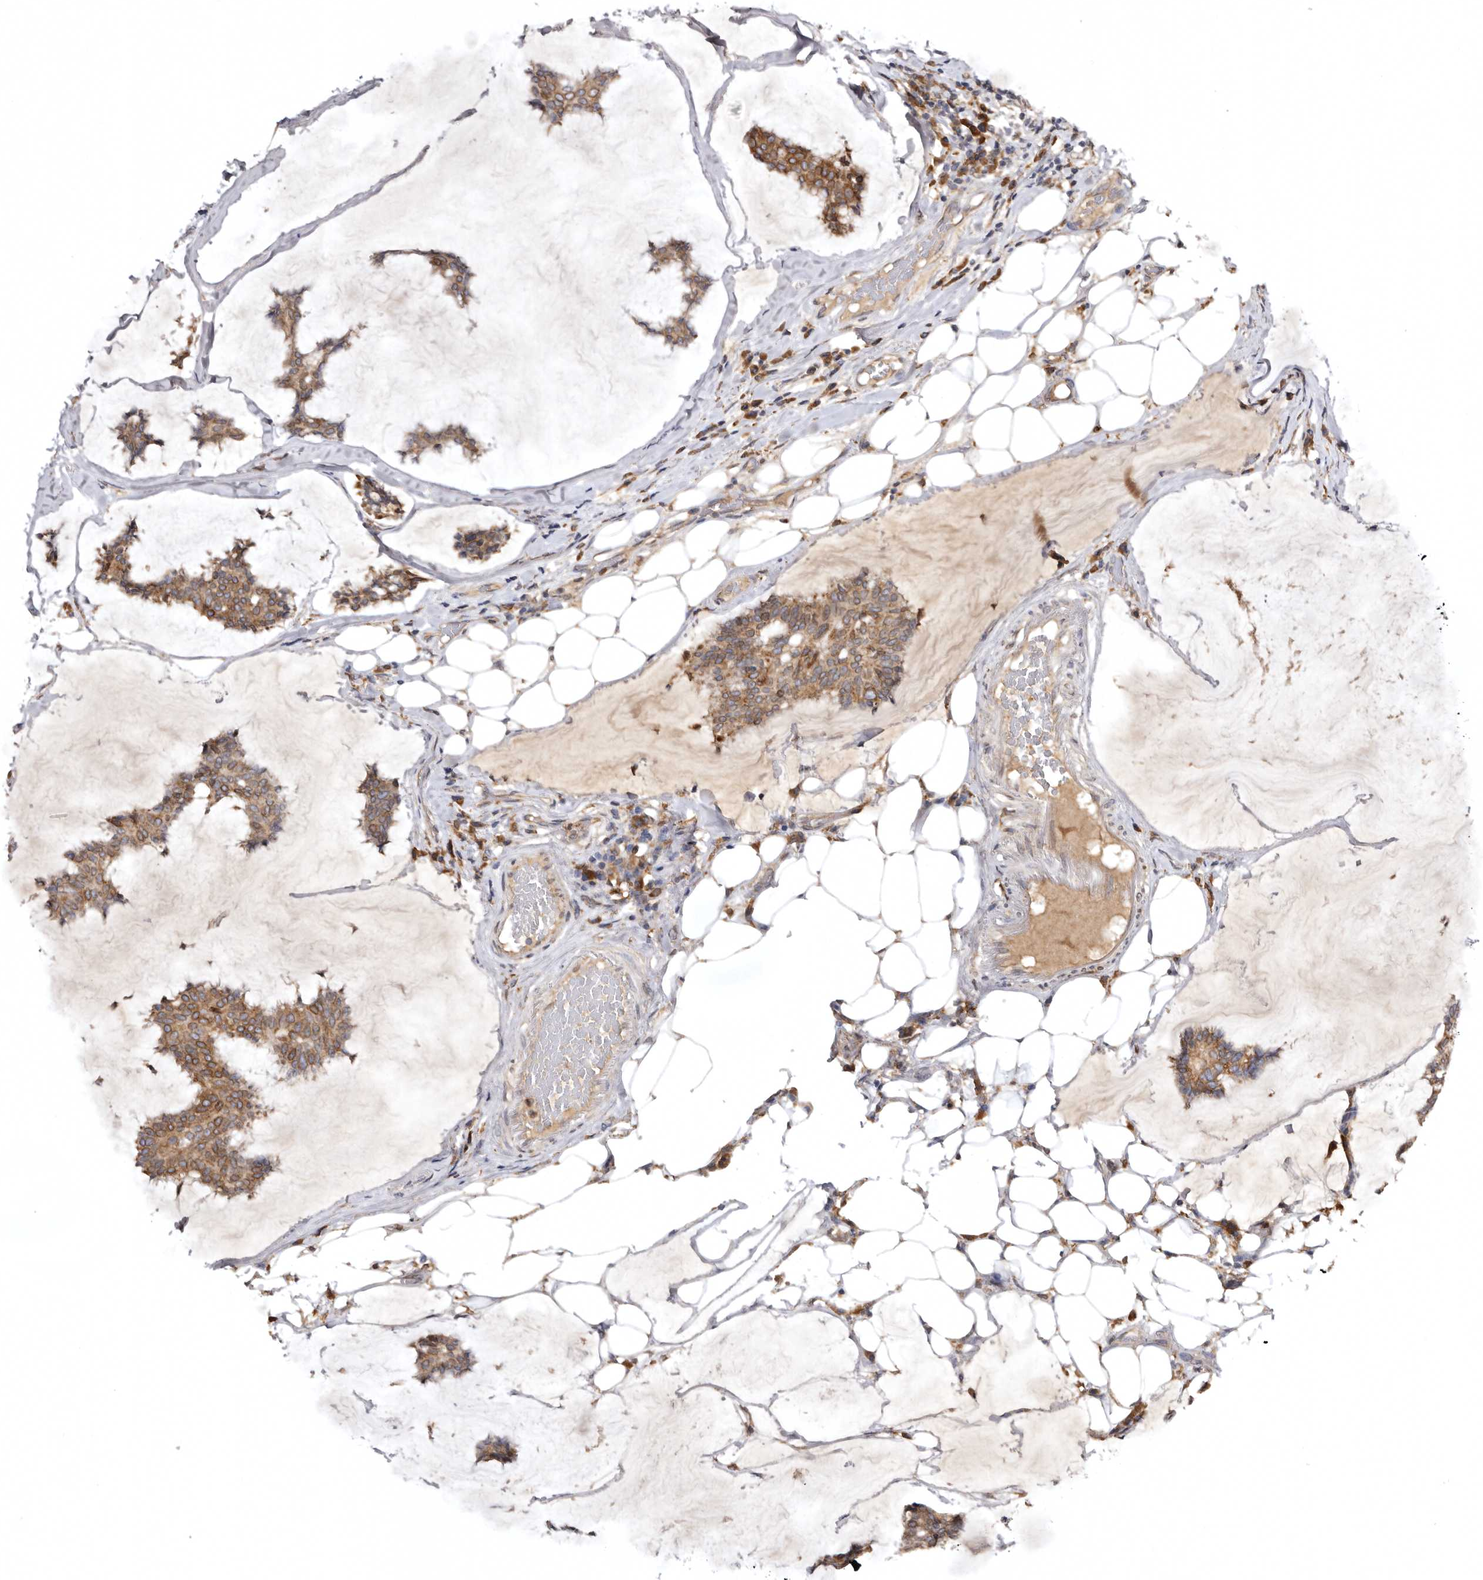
{"staining": {"intensity": "moderate", "quantity": ">75%", "location": "cytoplasmic/membranous"}, "tissue": "breast cancer", "cell_type": "Tumor cells", "image_type": "cancer", "snomed": [{"axis": "morphology", "description": "Duct carcinoma"}, {"axis": "topography", "description": "Breast"}], "caption": "Protein analysis of breast cancer (invasive ductal carcinoma) tissue exhibits moderate cytoplasmic/membranous staining in approximately >75% of tumor cells.", "gene": "INKA2", "patient": {"sex": "female", "age": 93}}